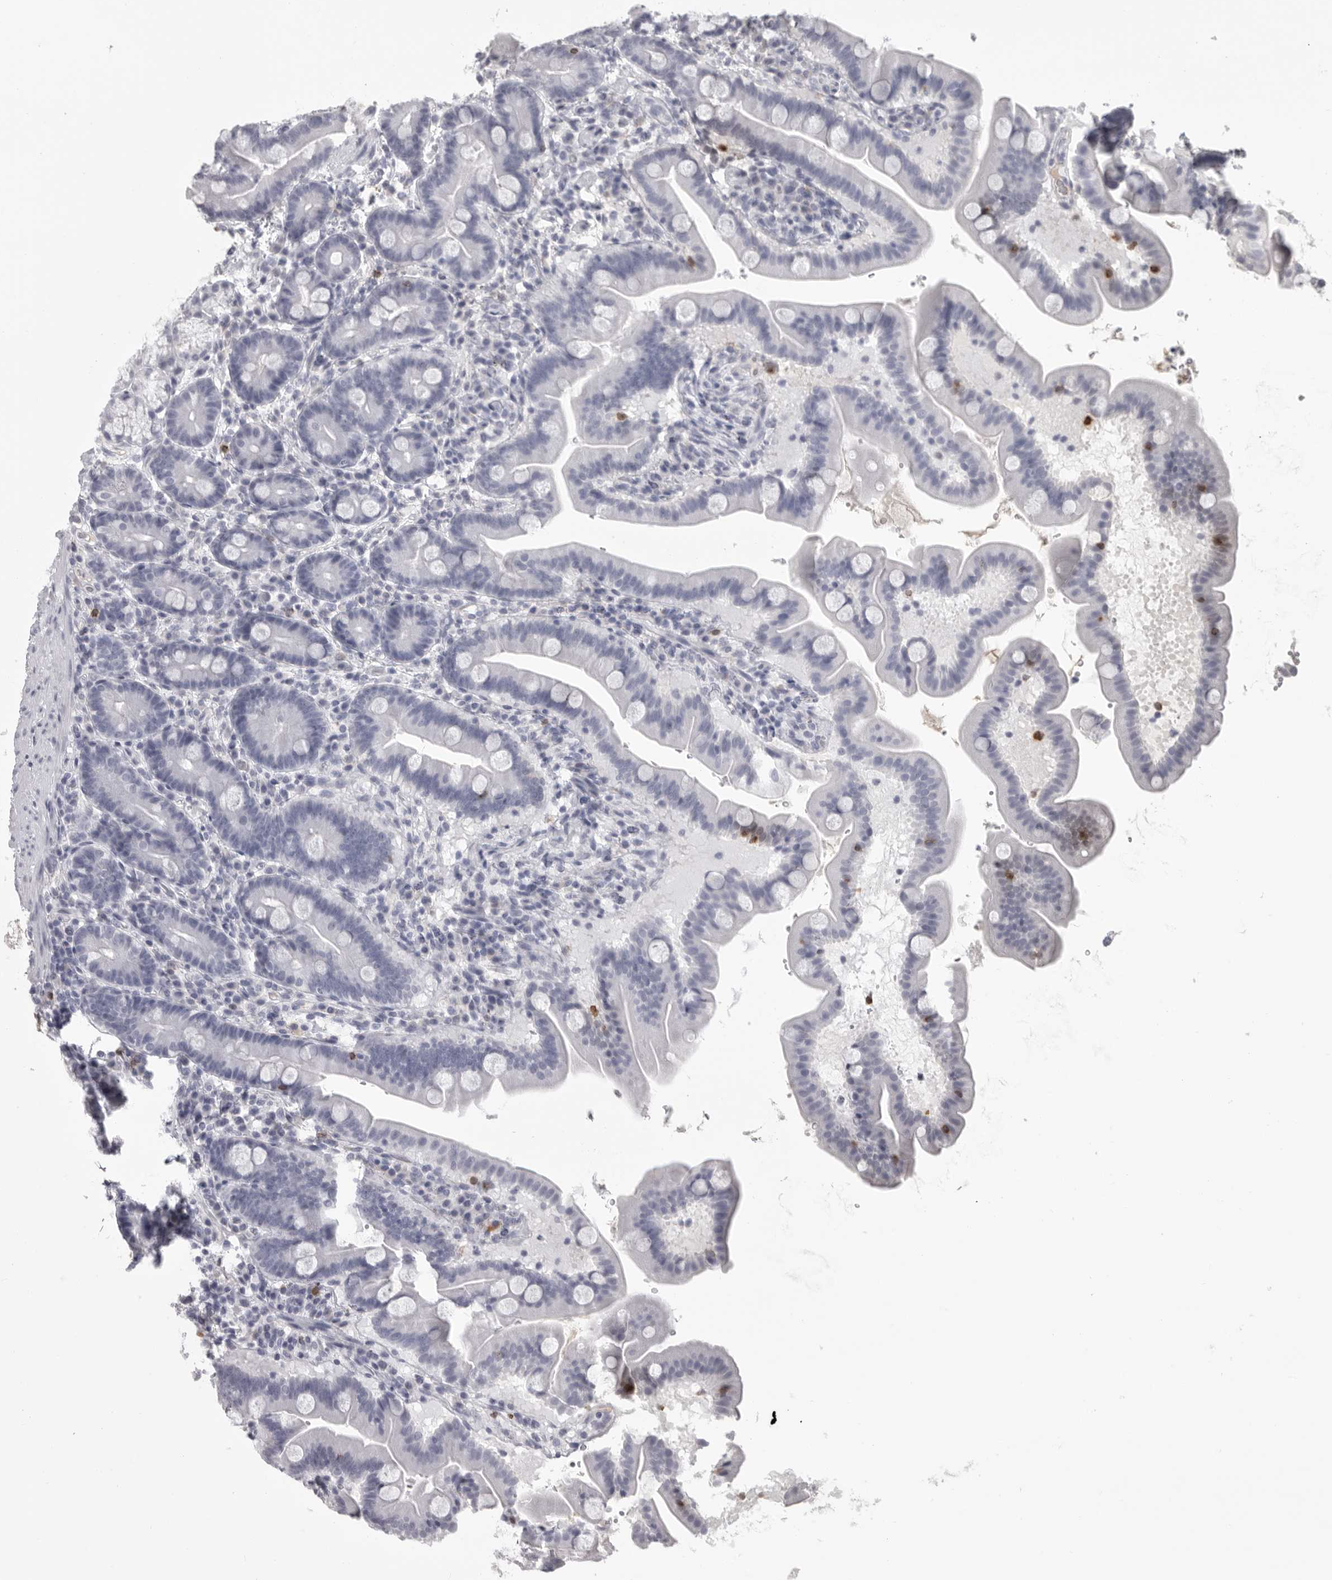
{"staining": {"intensity": "negative", "quantity": "none", "location": "none"}, "tissue": "duodenum", "cell_type": "Glandular cells", "image_type": "normal", "snomed": [{"axis": "morphology", "description": "Normal tissue, NOS"}, {"axis": "topography", "description": "Duodenum"}], "caption": "Immunohistochemical staining of normal human duodenum shows no significant positivity in glandular cells.", "gene": "GNLY", "patient": {"sex": "male", "age": 54}}